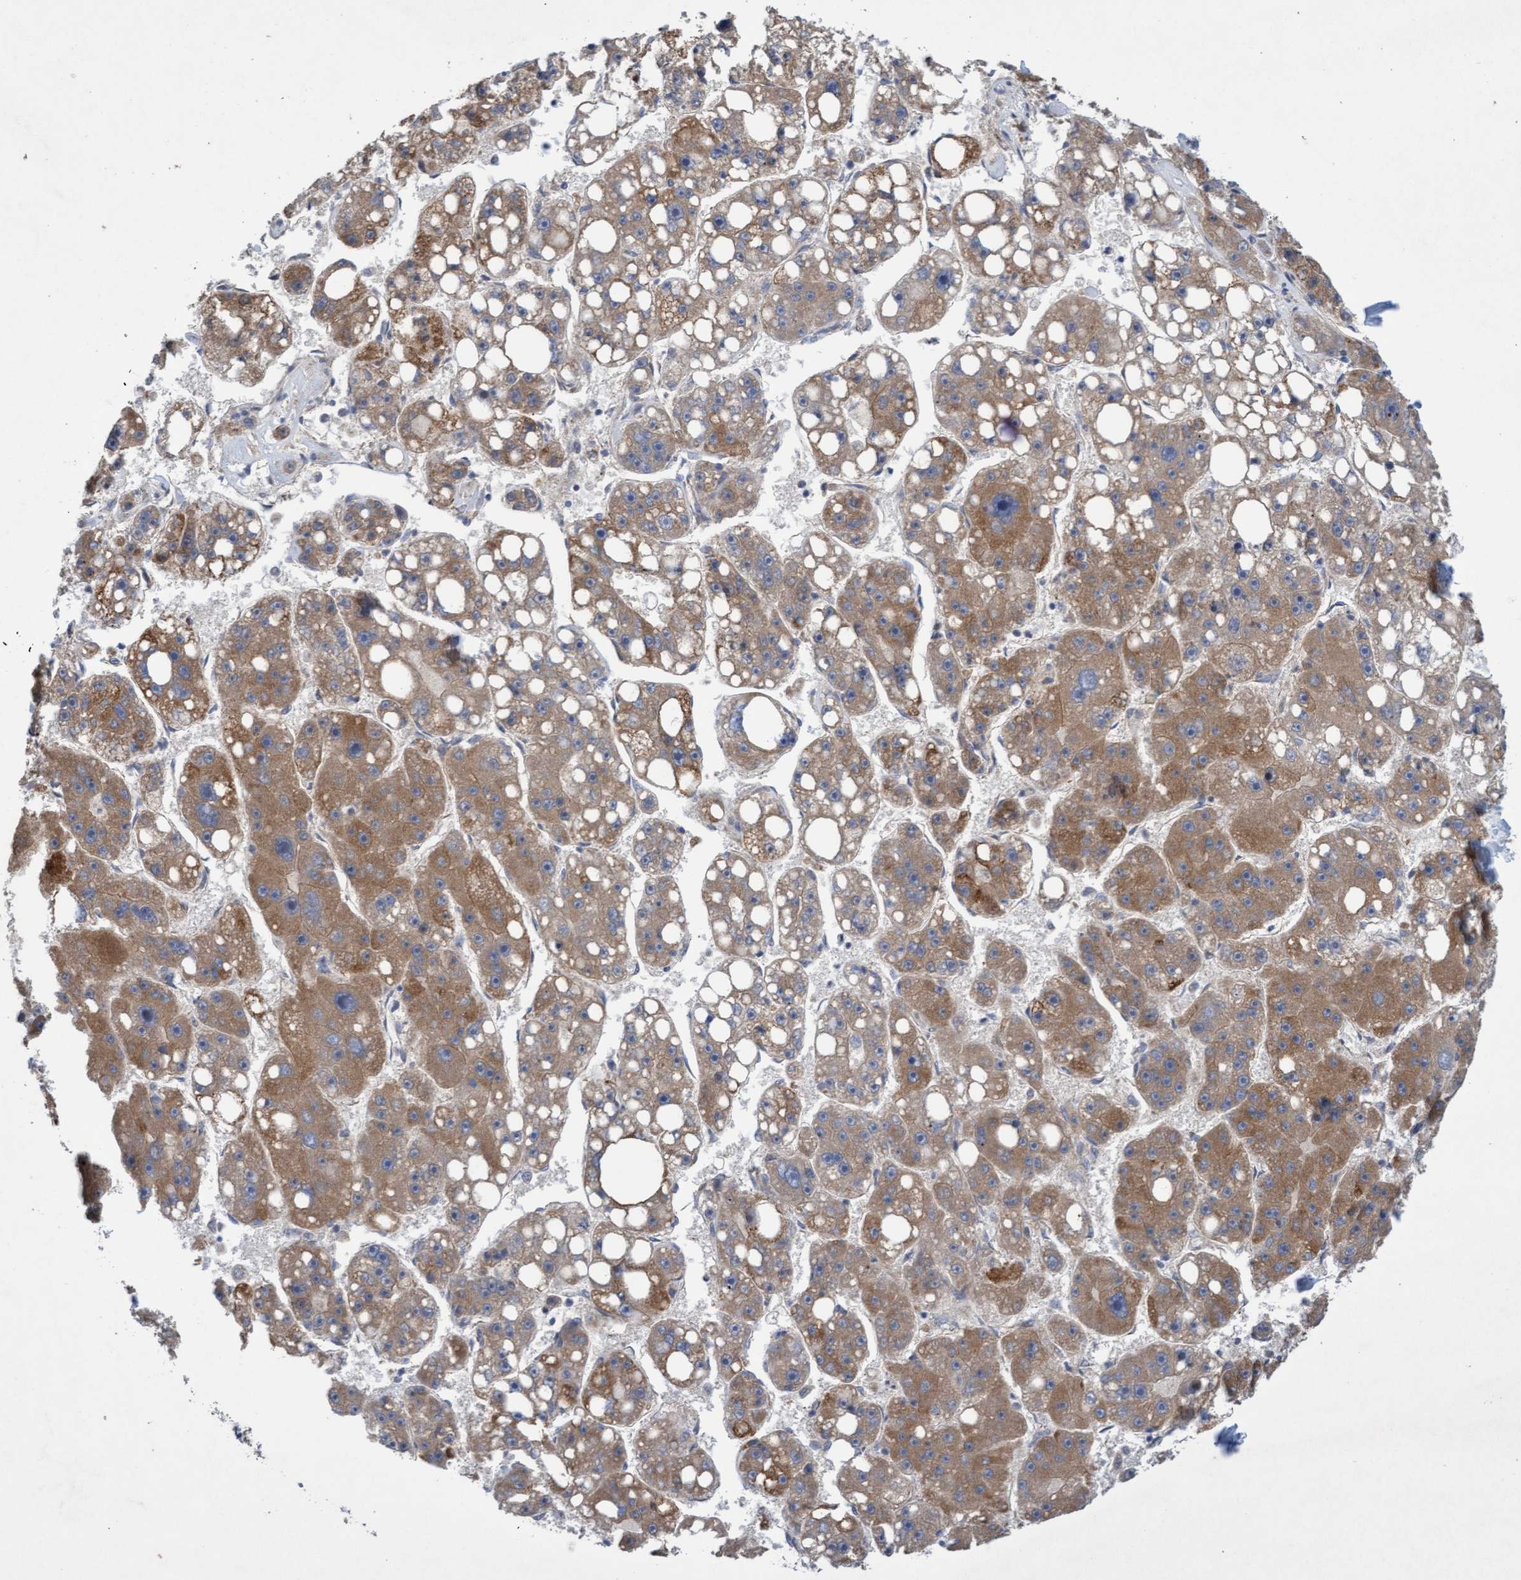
{"staining": {"intensity": "moderate", "quantity": ">75%", "location": "cytoplasmic/membranous"}, "tissue": "liver cancer", "cell_type": "Tumor cells", "image_type": "cancer", "snomed": [{"axis": "morphology", "description": "Carcinoma, Hepatocellular, NOS"}, {"axis": "topography", "description": "Liver"}], "caption": "A brown stain shows moderate cytoplasmic/membranous staining of a protein in human hepatocellular carcinoma (liver) tumor cells. (Brightfield microscopy of DAB IHC at high magnification).", "gene": "DDHD2", "patient": {"sex": "female", "age": 61}}